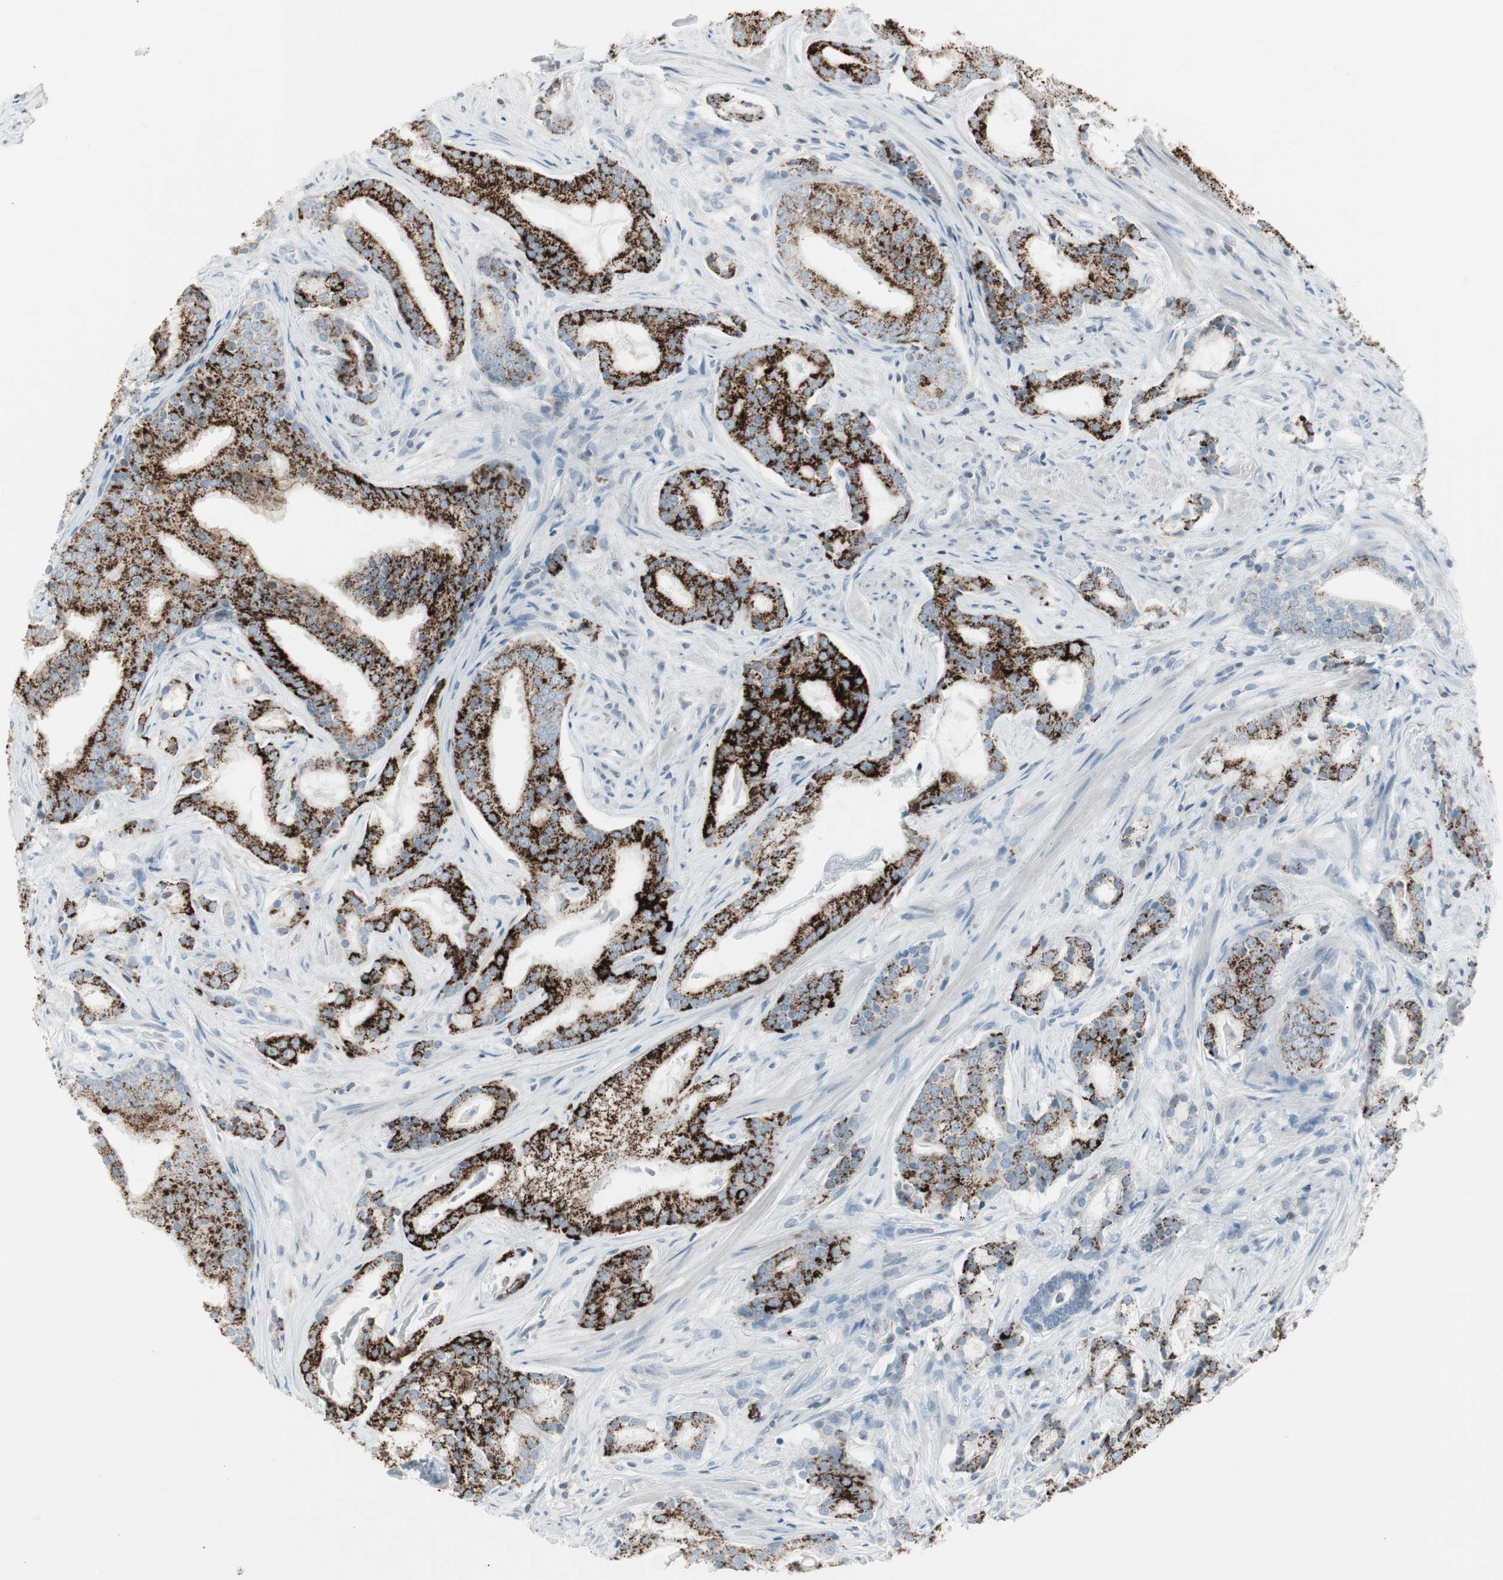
{"staining": {"intensity": "strong", "quantity": ">75%", "location": "cytoplasmic/membranous"}, "tissue": "prostate cancer", "cell_type": "Tumor cells", "image_type": "cancer", "snomed": [{"axis": "morphology", "description": "Adenocarcinoma, Low grade"}, {"axis": "topography", "description": "Prostate"}], "caption": "Brown immunohistochemical staining in prostate cancer (adenocarcinoma (low-grade)) demonstrates strong cytoplasmic/membranous positivity in approximately >75% of tumor cells.", "gene": "ARG2", "patient": {"sex": "male", "age": 58}}